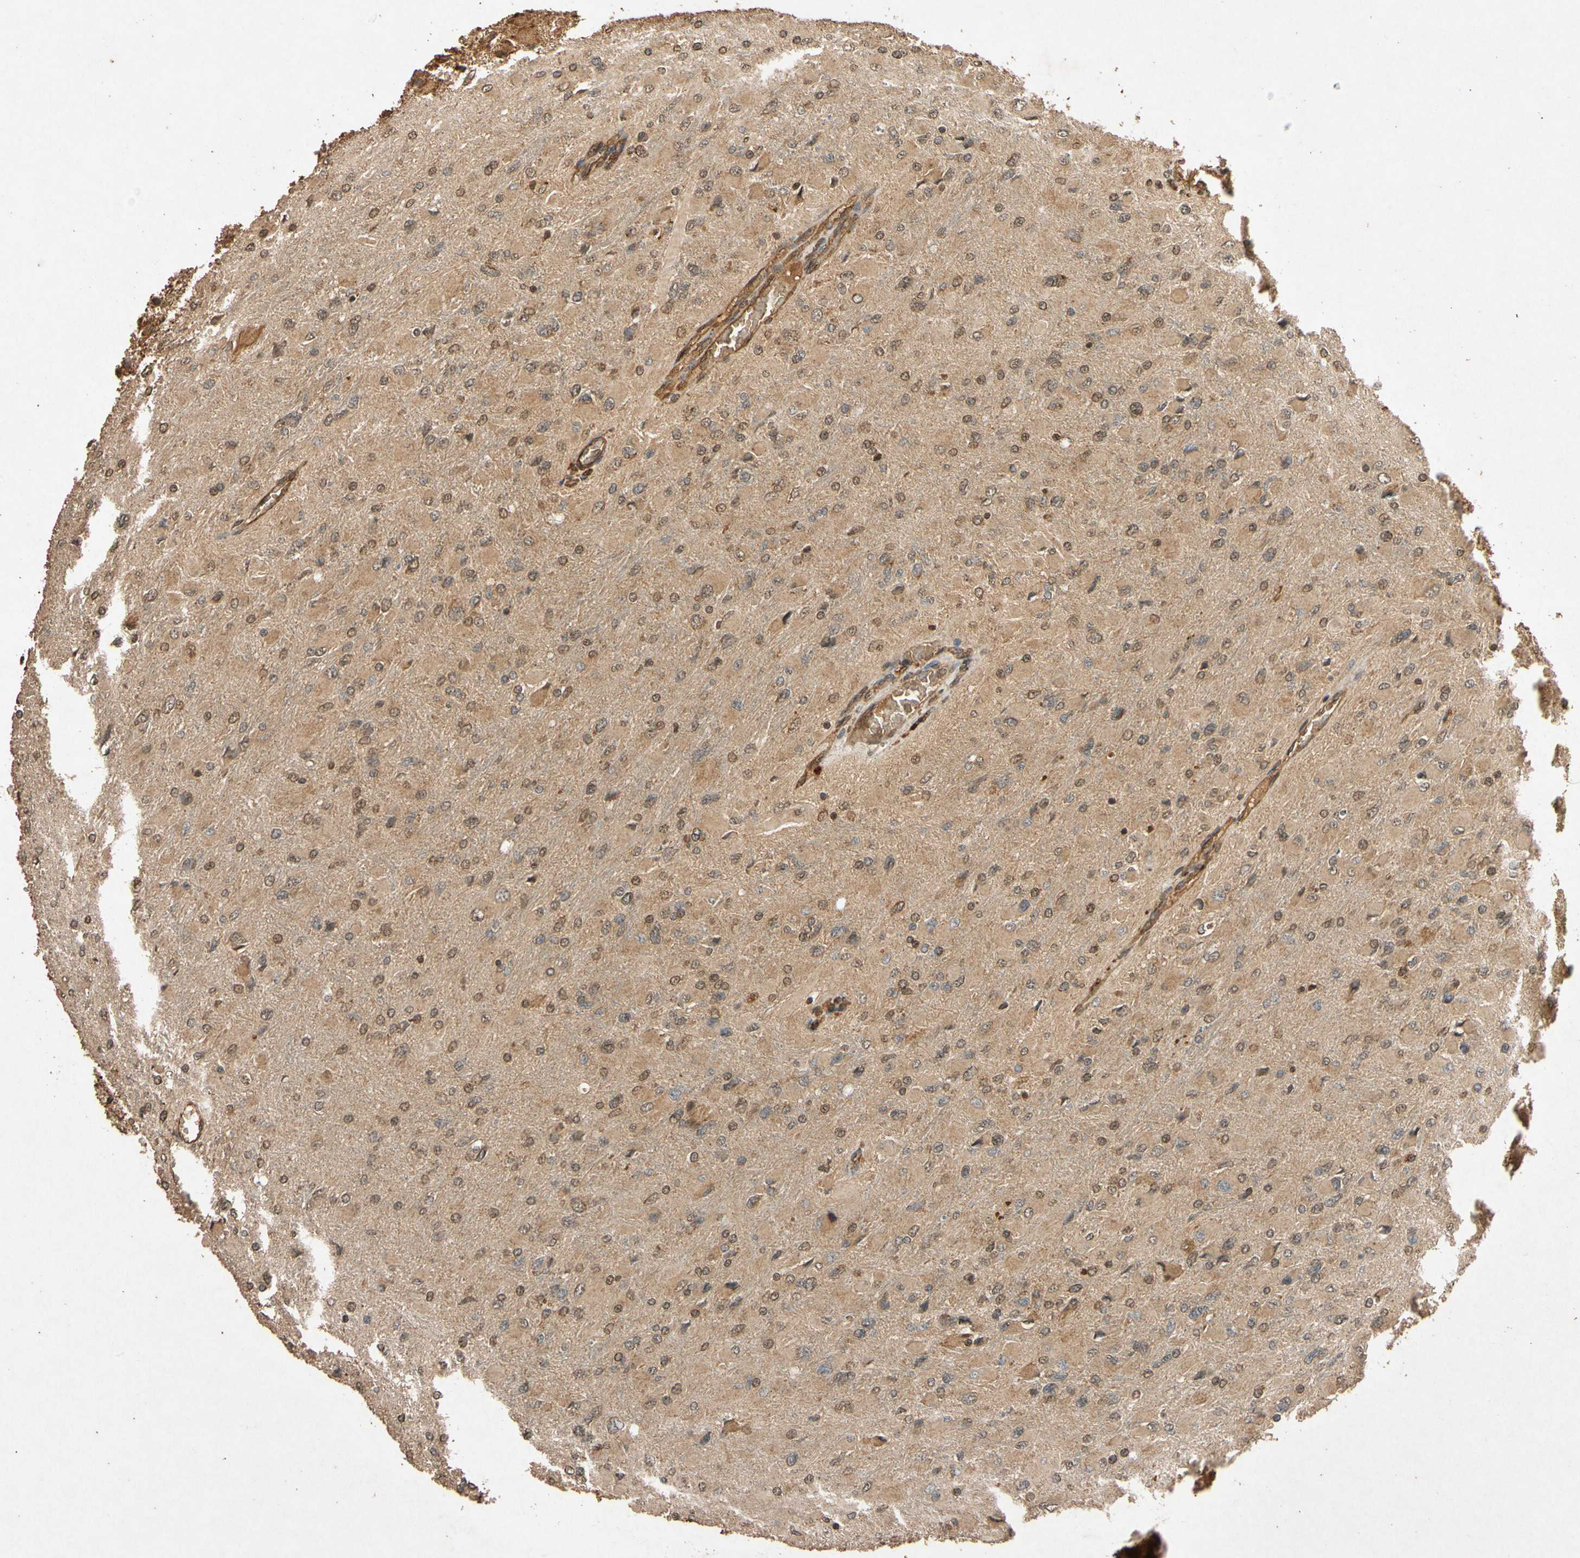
{"staining": {"intensity": "moderate", "quantity": ">75%", "location": "cytoplasmic/membranous,nuclear"}, "tissue": "glioma", "cell_type": "Tumor cells", "image_type": "cancer", "snomed": [{"axis": "morphology", "description": "Glioma, malignant, High grade"}, {"axis": "topography", "description": "Cerebral cortex"}], "caption": "Immunohistochemistry (IHC) (DAB) staining of high-grade glioma (malignant) displays moderate cytoplasmic/membranous and nuclear protein expression in approximately >75% of tumor cells. The staining is performed using DAB (3,3'-diaminobenzidine) brown chromogen to label protein expression. The nuclei are counter-stained blue using hematoxylin.", "gene": "TXN2", "patient": {"sex": "female", "age": 36}}